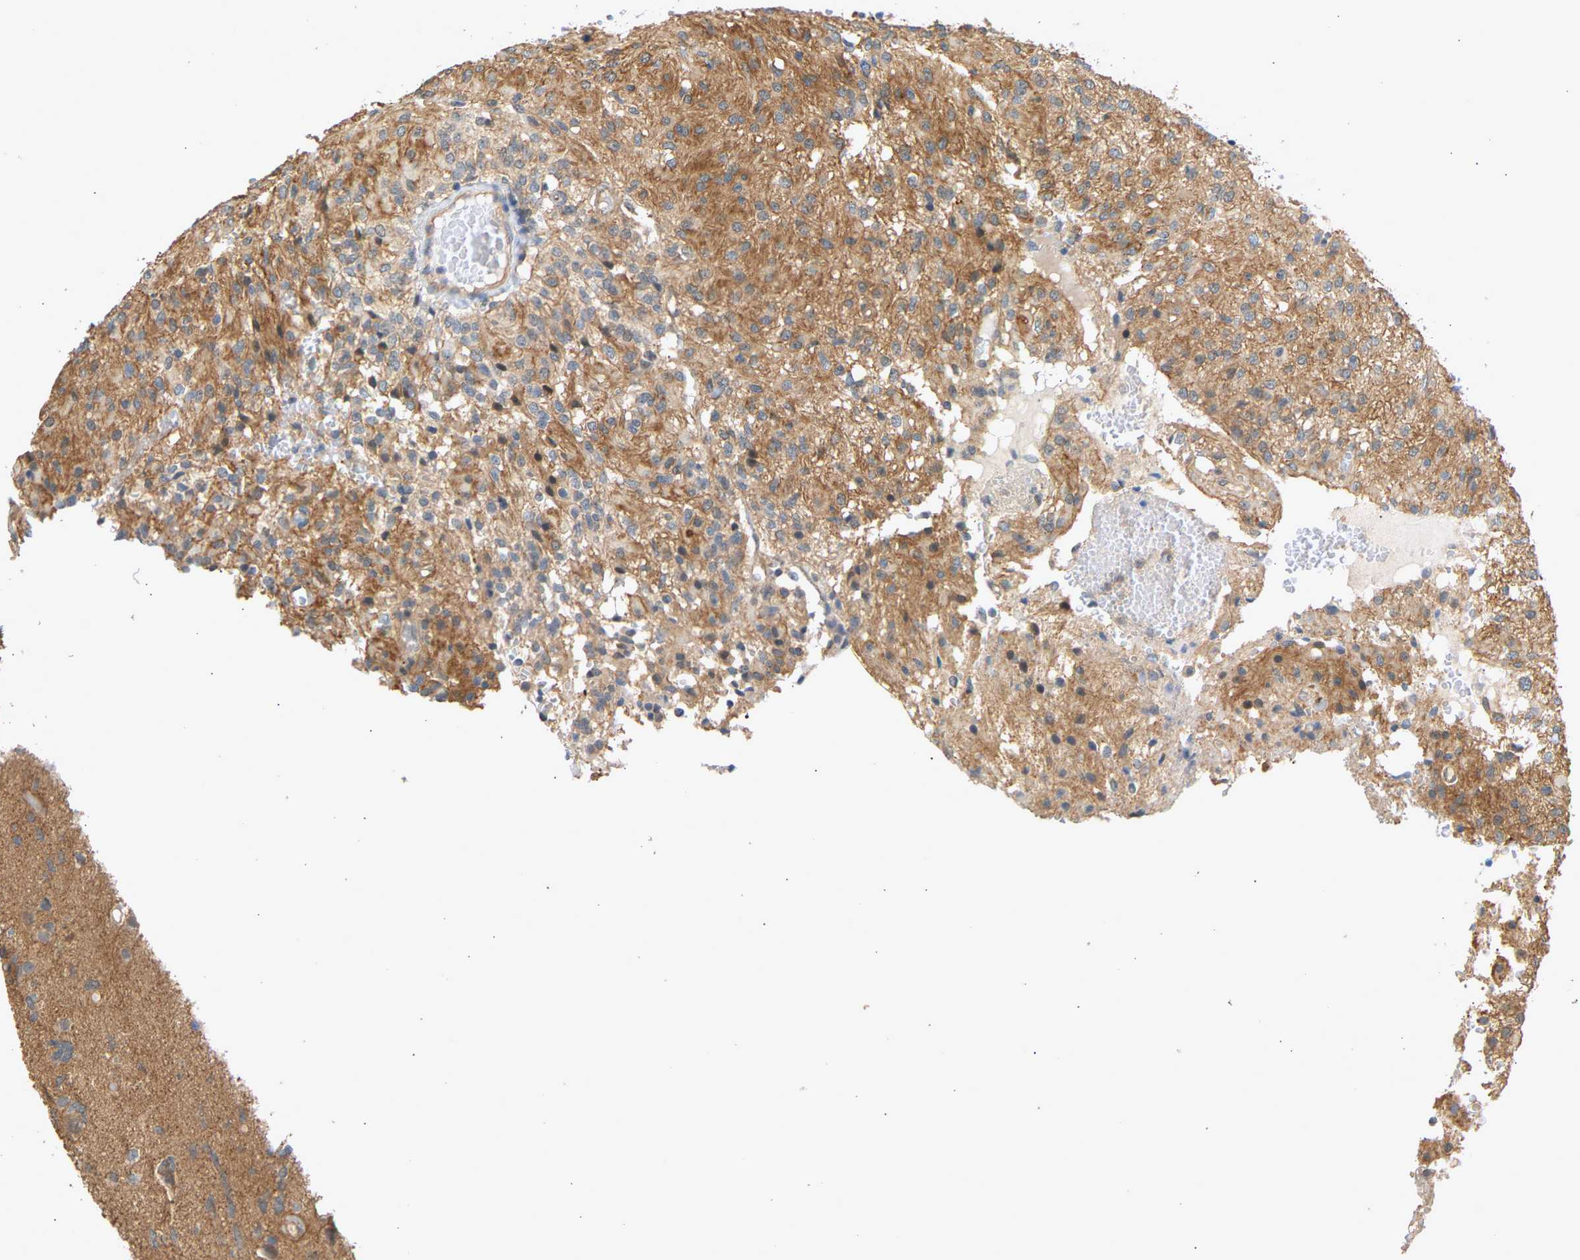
{"staining": {"intensity": "moderate", "quantity": ">75%", "location": "cytoplasmic/membranous"}, "tissue": "glioma", "cell_type": "Tumor cells", "image_type": "cancer", "snomed": [{"axis": "morphology", "description": "Glioma, malignant, High grade"}, {"axis": "topography", "description": "Brain"}], "caption": "Immunohistochemical staining of glioma displays medium levels of moderate cytoplasmic/membranous expression in approximately >75% of tumor cells. (DAB = brown stain, brightfield microscopy at high magnification).", "gene": "RGL1", "patient": {"sex": "female", "age": 59}}